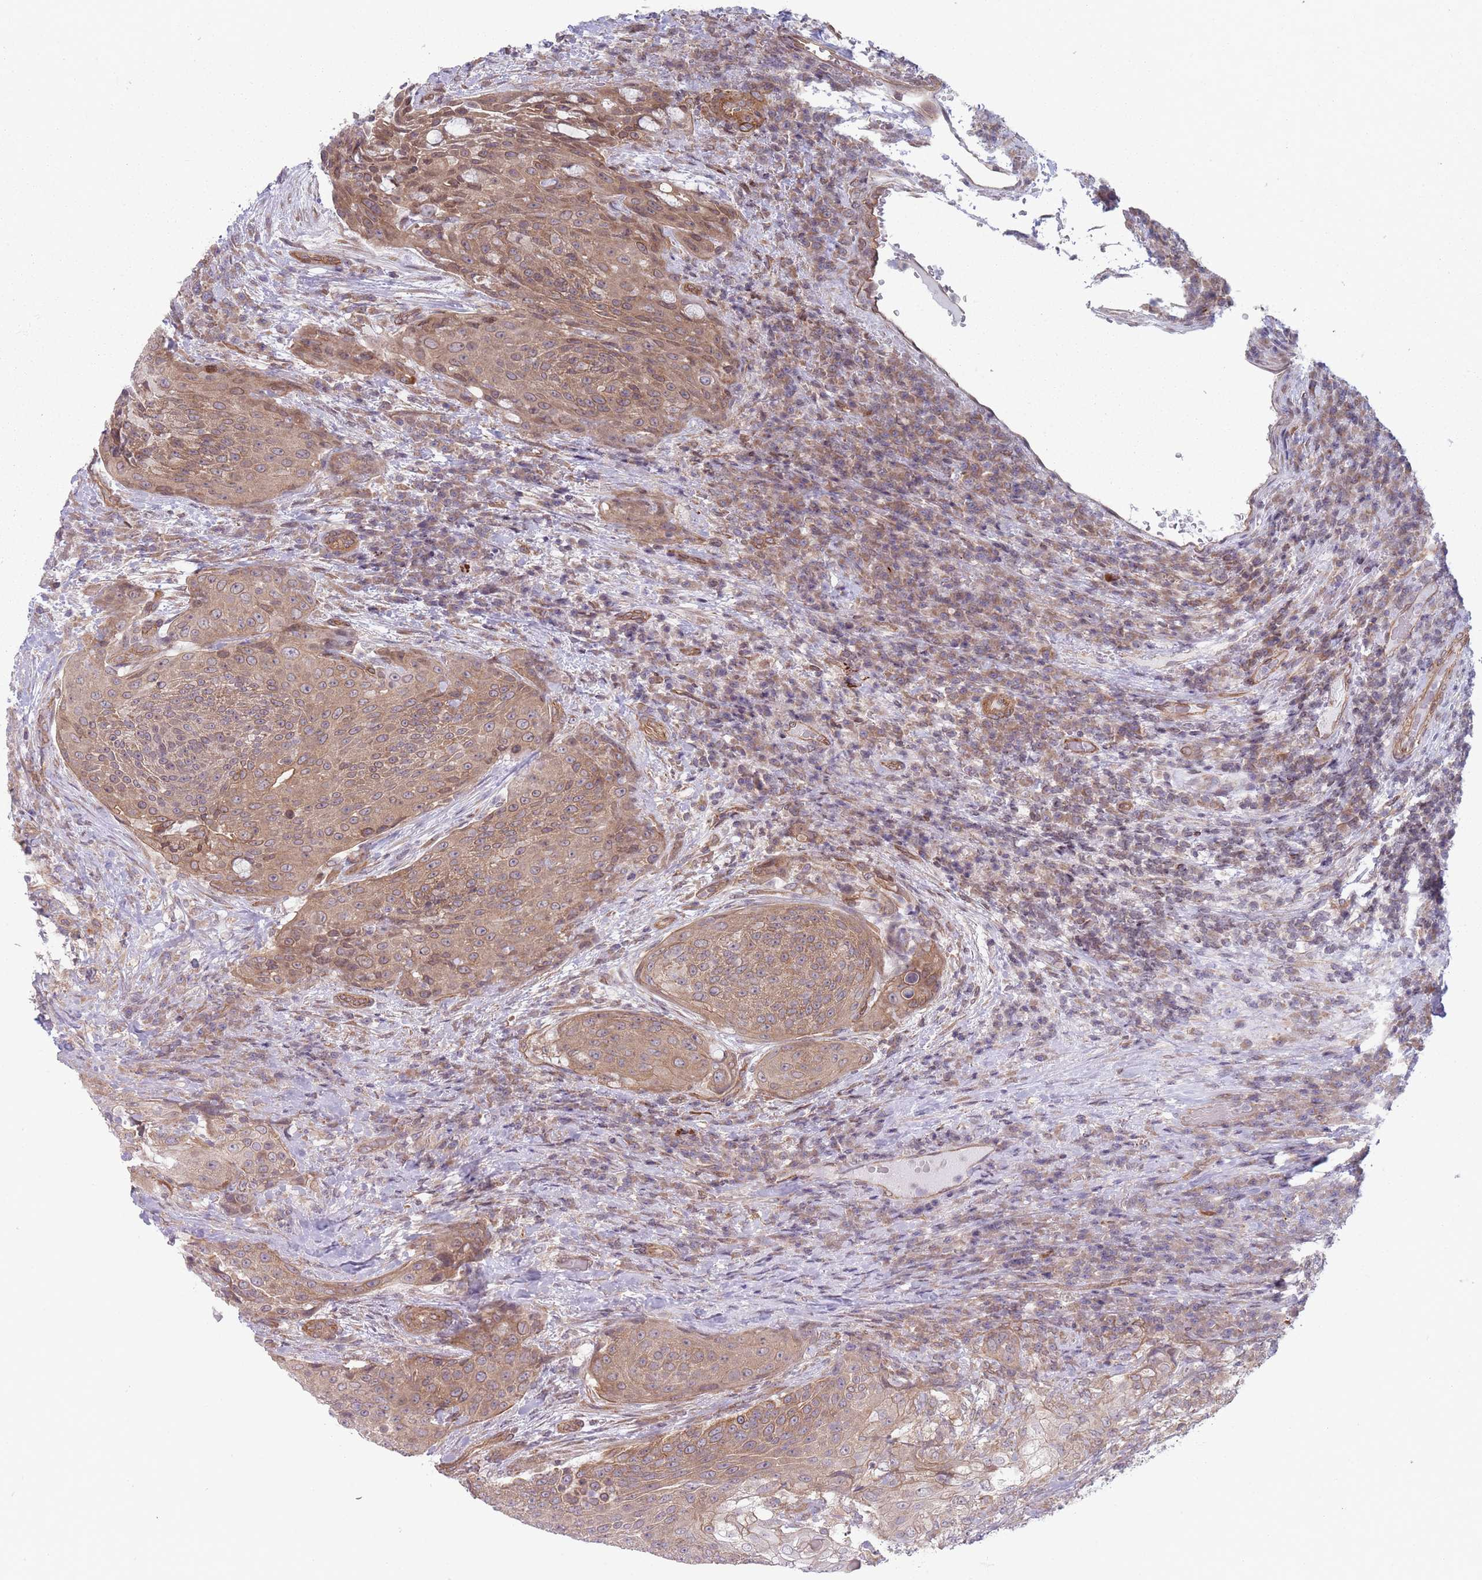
{"staining": {"intensity": "moderate", "quantity": ">75%", "location": "cytoplasmic/membranous"}, "tissue": "urothelial cancer", "cell_type": "Tumor cells", "image_type": "cancer", "snomed": [{"axis": "morphology", "description": "Urothelial carcinoma, High grade"}, {"axis": "topography", "description": "Urinary bladder"}], "caption": "A high-resolution image shows immunohistochemistry staining of urothelial carcinoma (high-grade), which demonstrates moderate cytoplasmic/membranous staining in about >75% of tumor cells. (Brightfield microscopy of DAB IHC at high magnification).", "gene": "VRK2", "patient": {"sex": "female", "age": 63}}